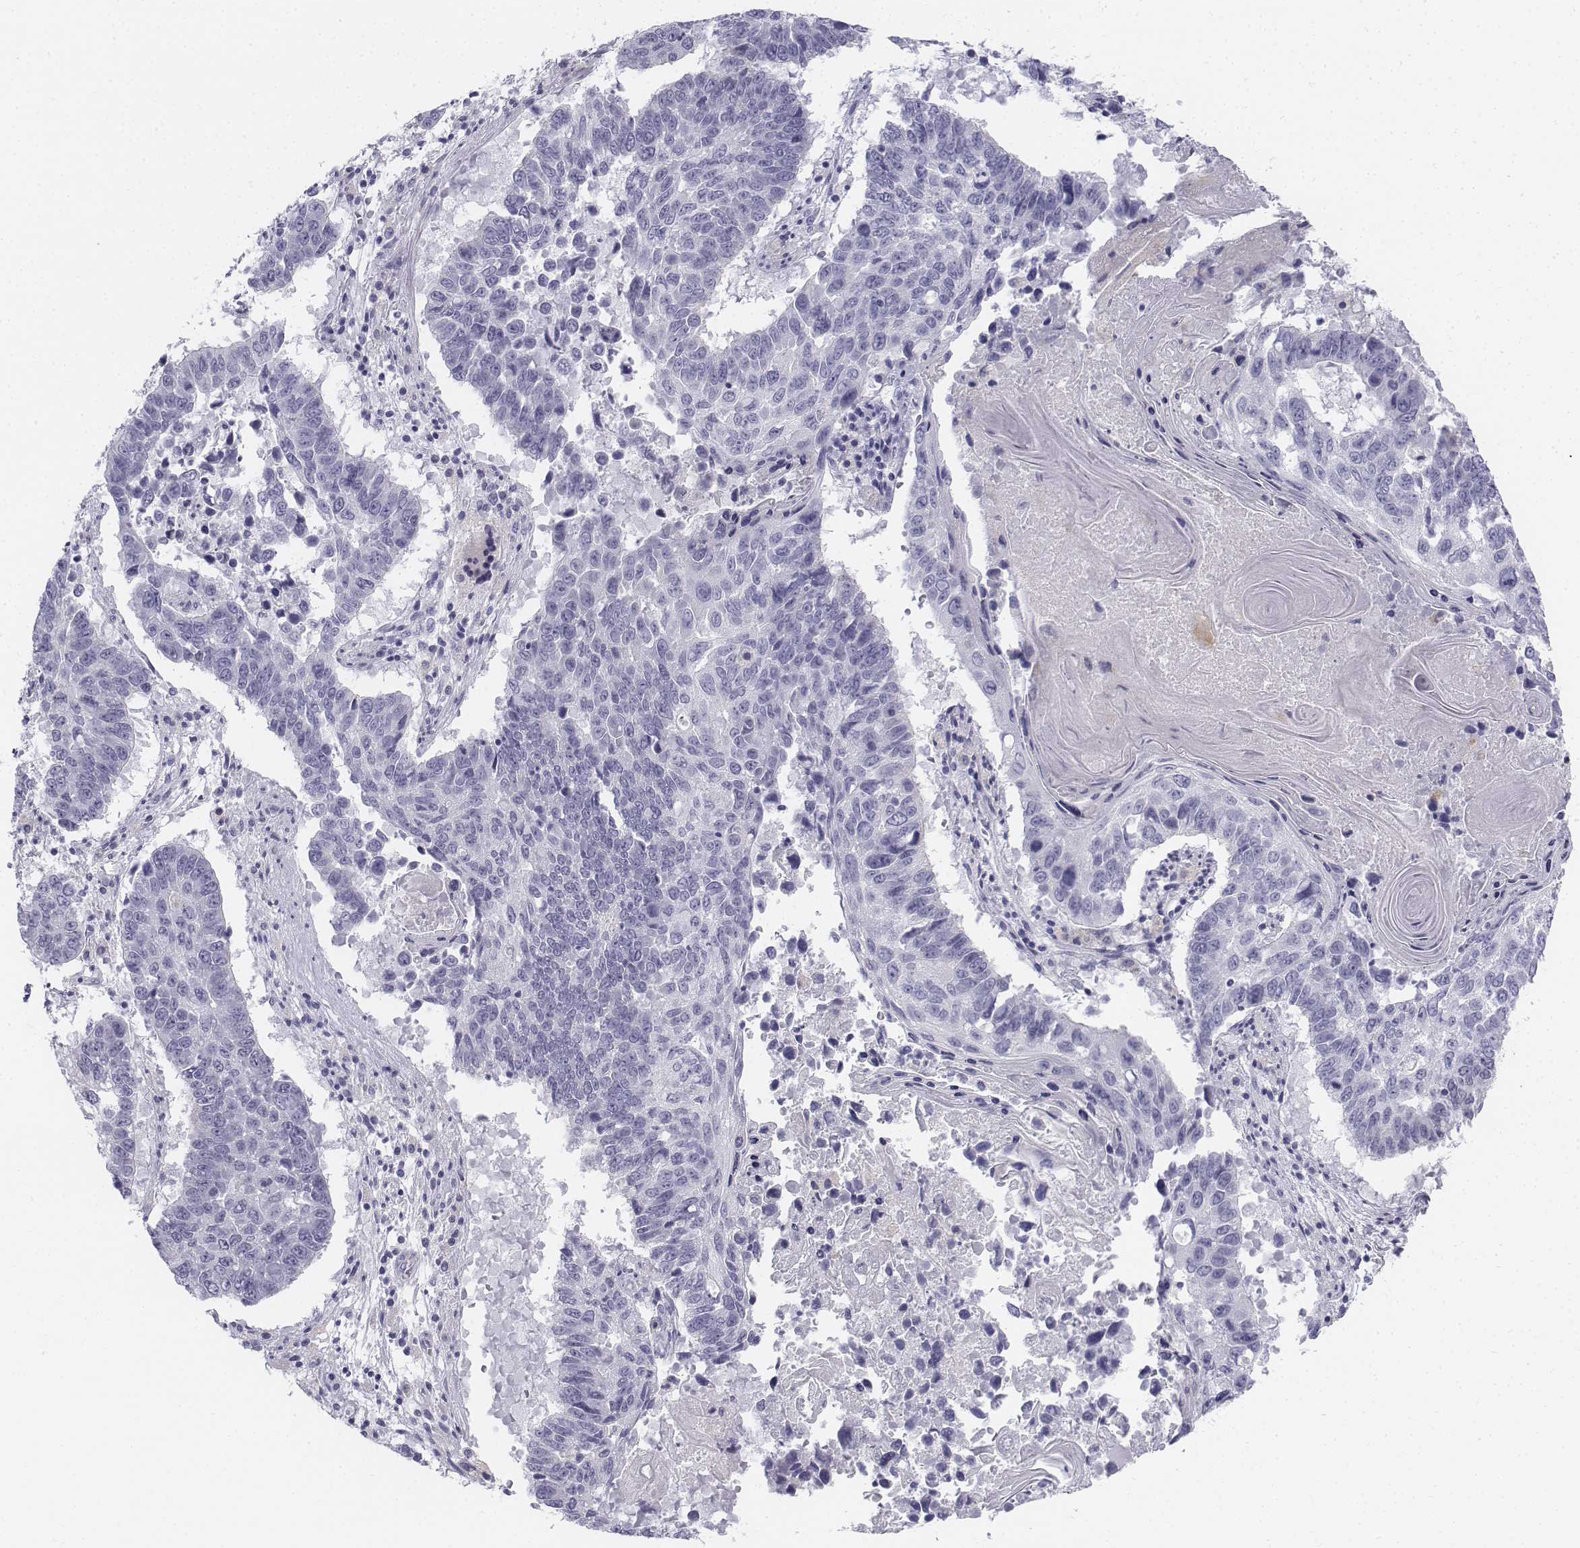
{"staining": {"intensity": "negative", "quantity": "none", "location": "none"}, "tissue": "lung cancer", "cell_type": "Tumor cells", "image_type": "cancer", "snomed": [{"axis": "morphology", "description": "Squamous cell carcinoma, NOS"}, {"axis": "topography", "description": "Lung"}], "caption": "IHC photomicrograph of squamous cell carcinoma (lung) stained for a protein (brown), which displays no staining in tumor cells.", "gene": "TH", "patient": {"sex": "male", "age": 73}}